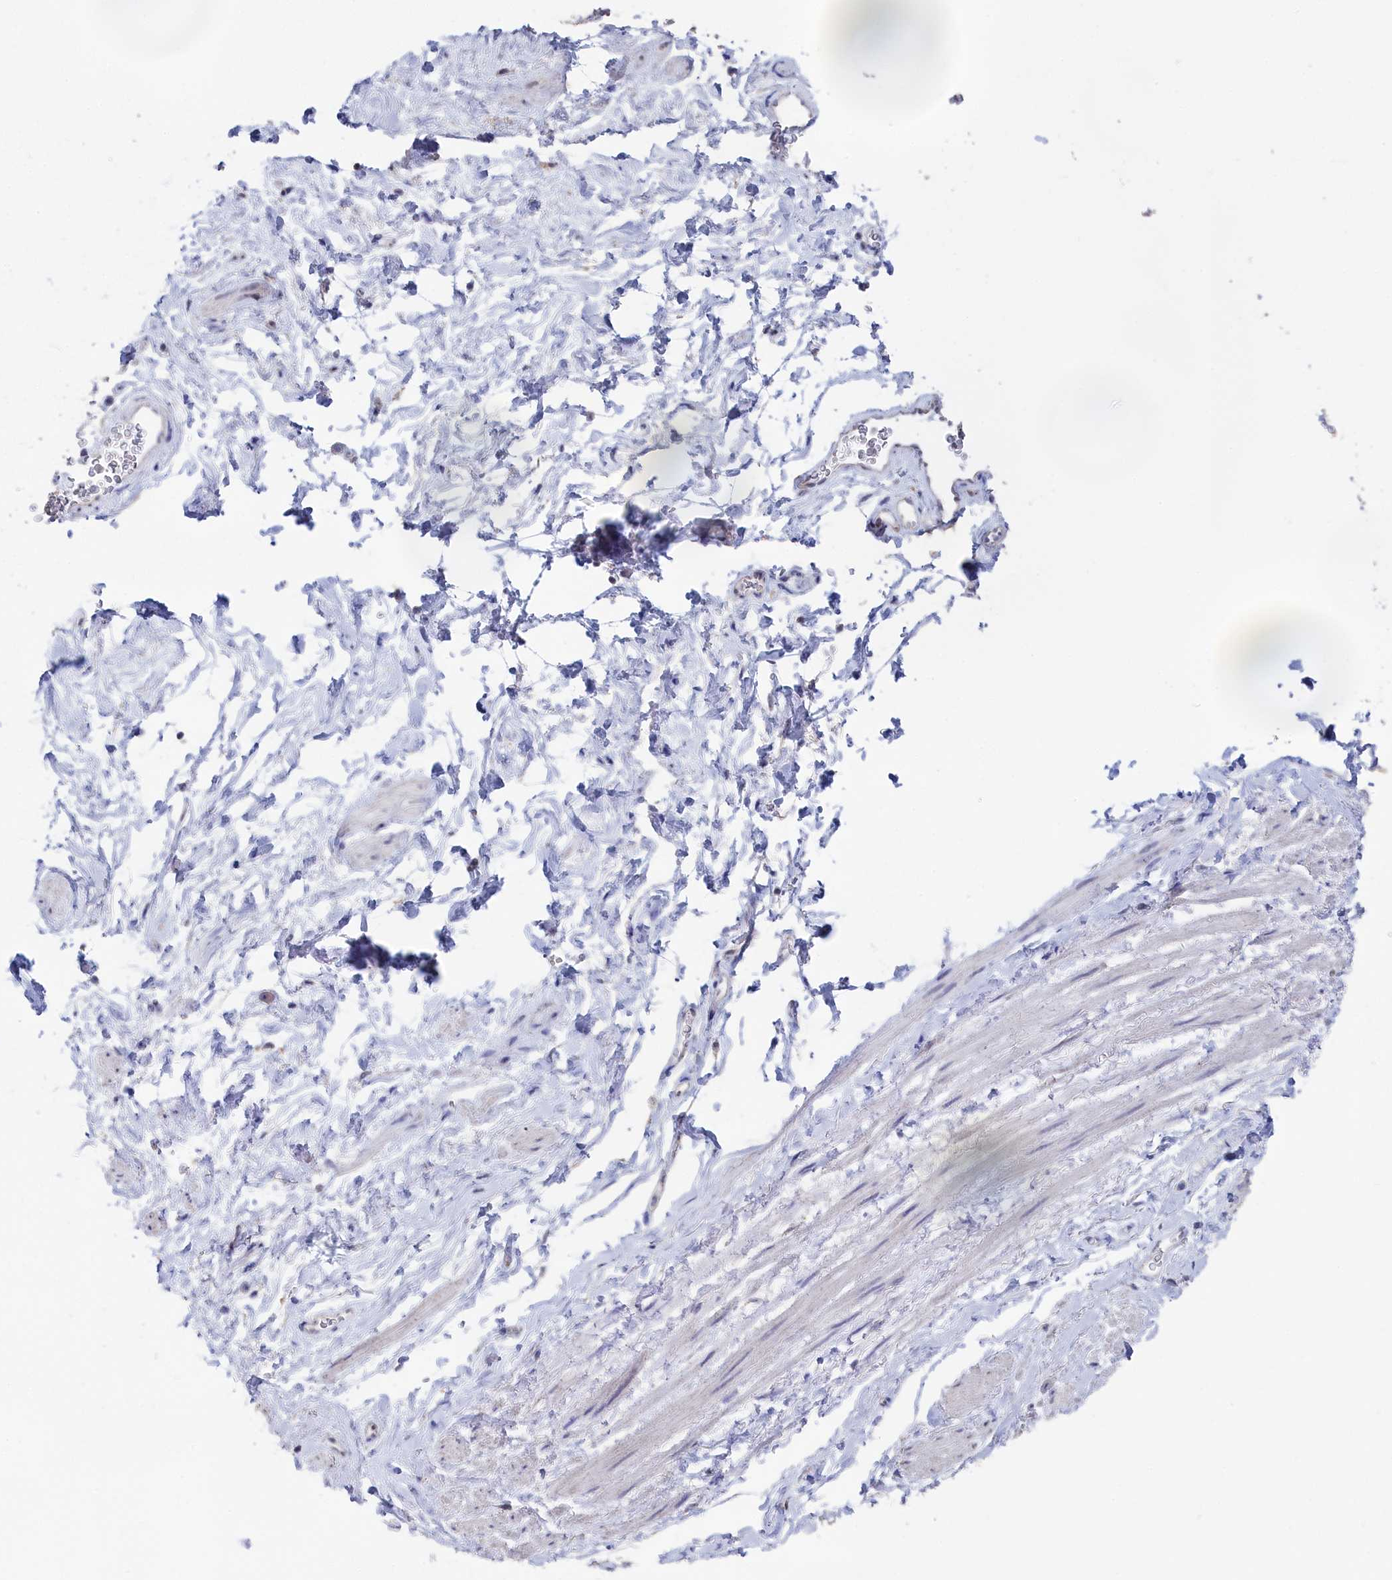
{"staining": {"intensity": "negative", "quantity": "none", "location": "none"}, "tissue": "smooth muscle", "cell_type": "Smooth muscle cells", "image_type": "normal", "snomed": [{"axis": "morphology", "description": "Normal tissue, NOS"}, {"axis": "topography", "description": "Smooth muscle"}, {"axis": "topography", "description": "Peripheral nerve tissue"}], "caption": "Smooth muscle cells show no significant protein positivity in benign smooth muscle. (Stains: DAB (3,3'-diaminobenzidine) immunohistochemistry (IHC) with hematoxylin counter stain, Microscopy: brightfield microscopy at high magnification).", "gene": "SEMG2", "patient": {"sex": "male", "age": 69}}